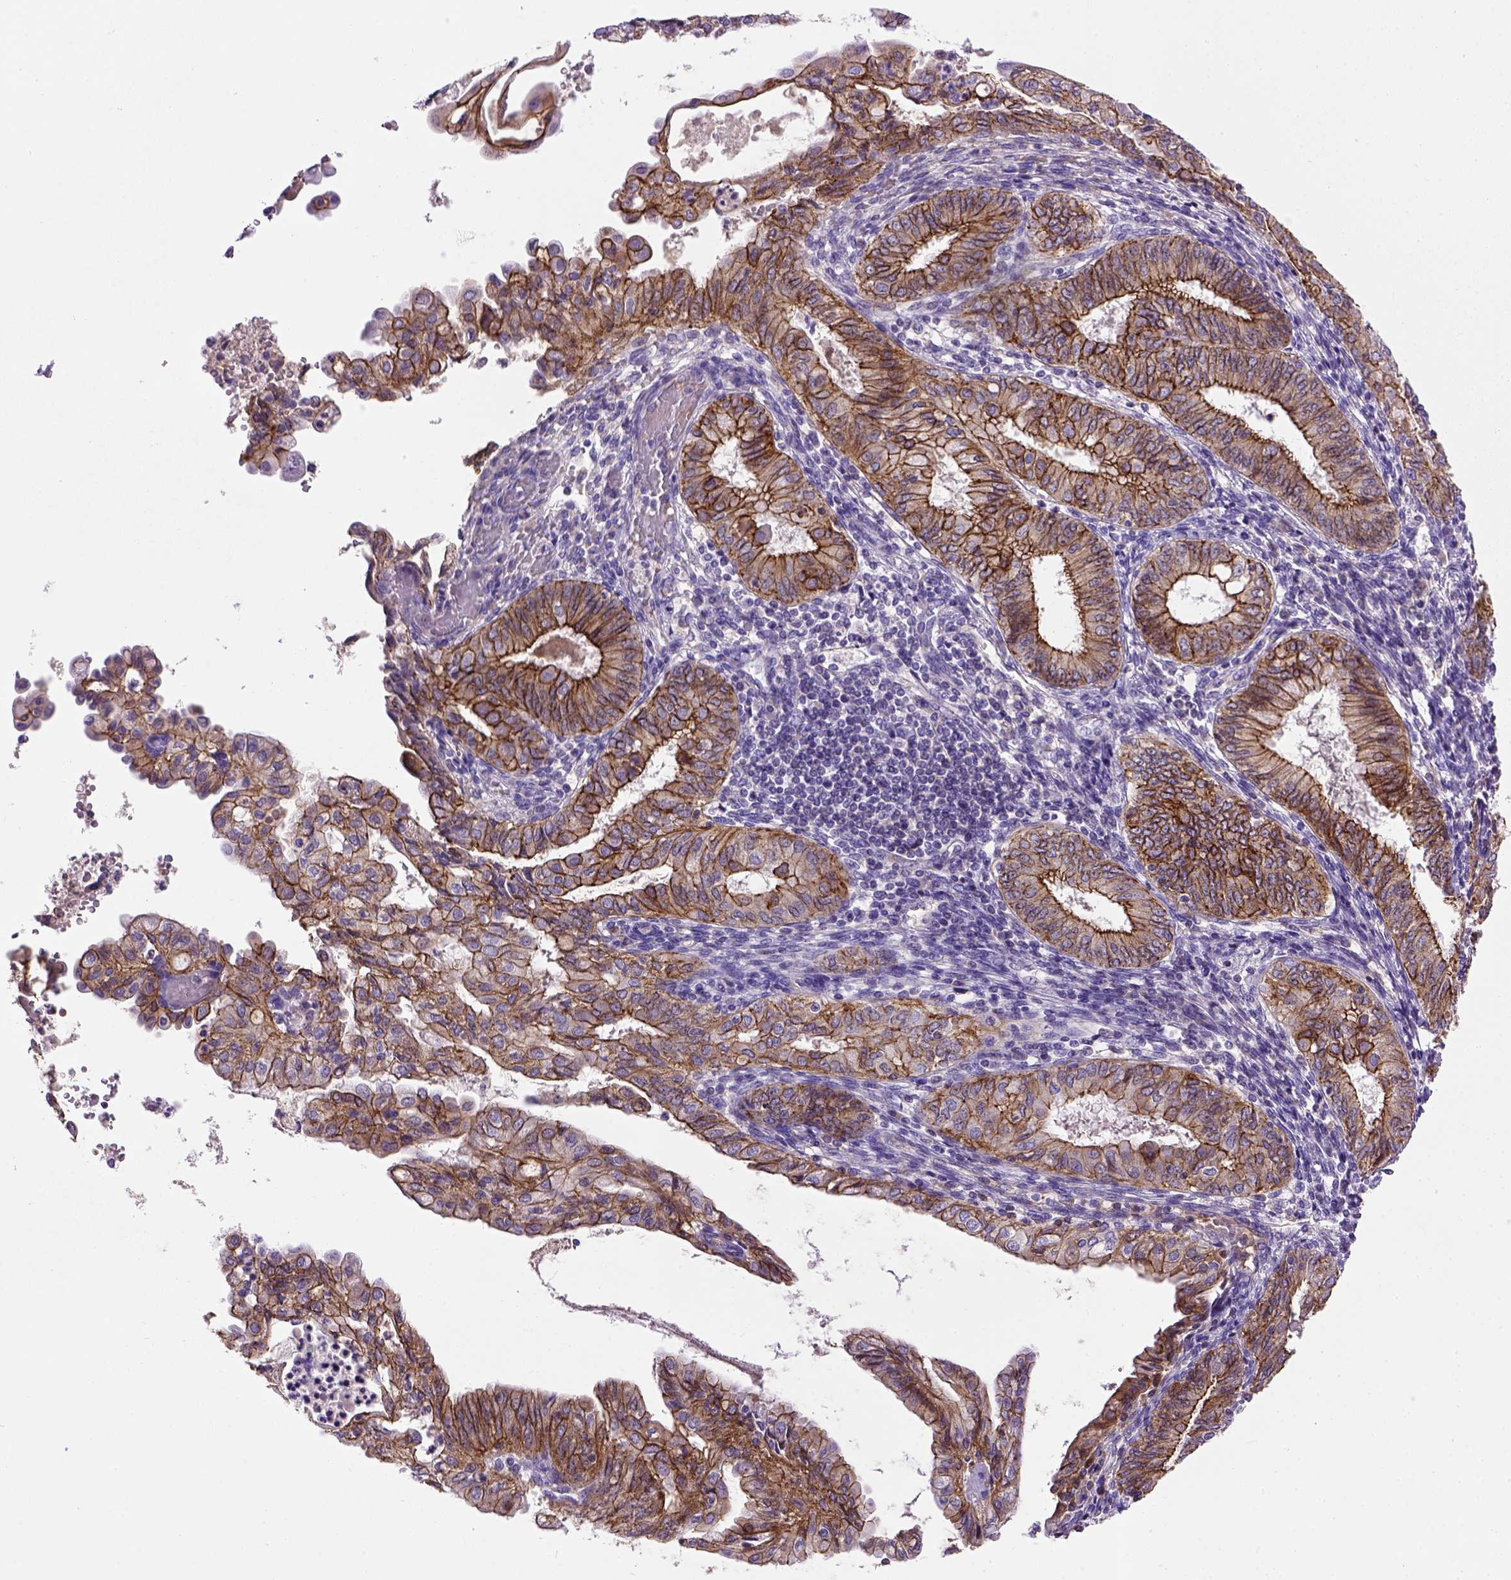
{"staining": {"intensity": "strong", "quantity": ">75%", "location": "cytoplasmic/membranous"}, "tissue": "endometrial cancer", "cell_type": "Tumor cells", "image_type": "cancer", "snomed": [{"axis": "morphology", "description": "Adenocarcinoma, NOS"}, {"axis": "topography", "description": "Endometrium"}], "caption": "High-magnification brightfield microscopy of adenocarcinoma (endometrial) stained with DAB (brown) and counterstained with hematoxylin (blue). tumor cells exhibit strong cytoplasmic/membranous positivity is appreciated in approximately>75% of cells. Immunohistochemistry (ihc) stains the protein in brown and the nuclei are stained blue.", "gene": "CDH1", "patient": {"sex": "female", "age": 68}}